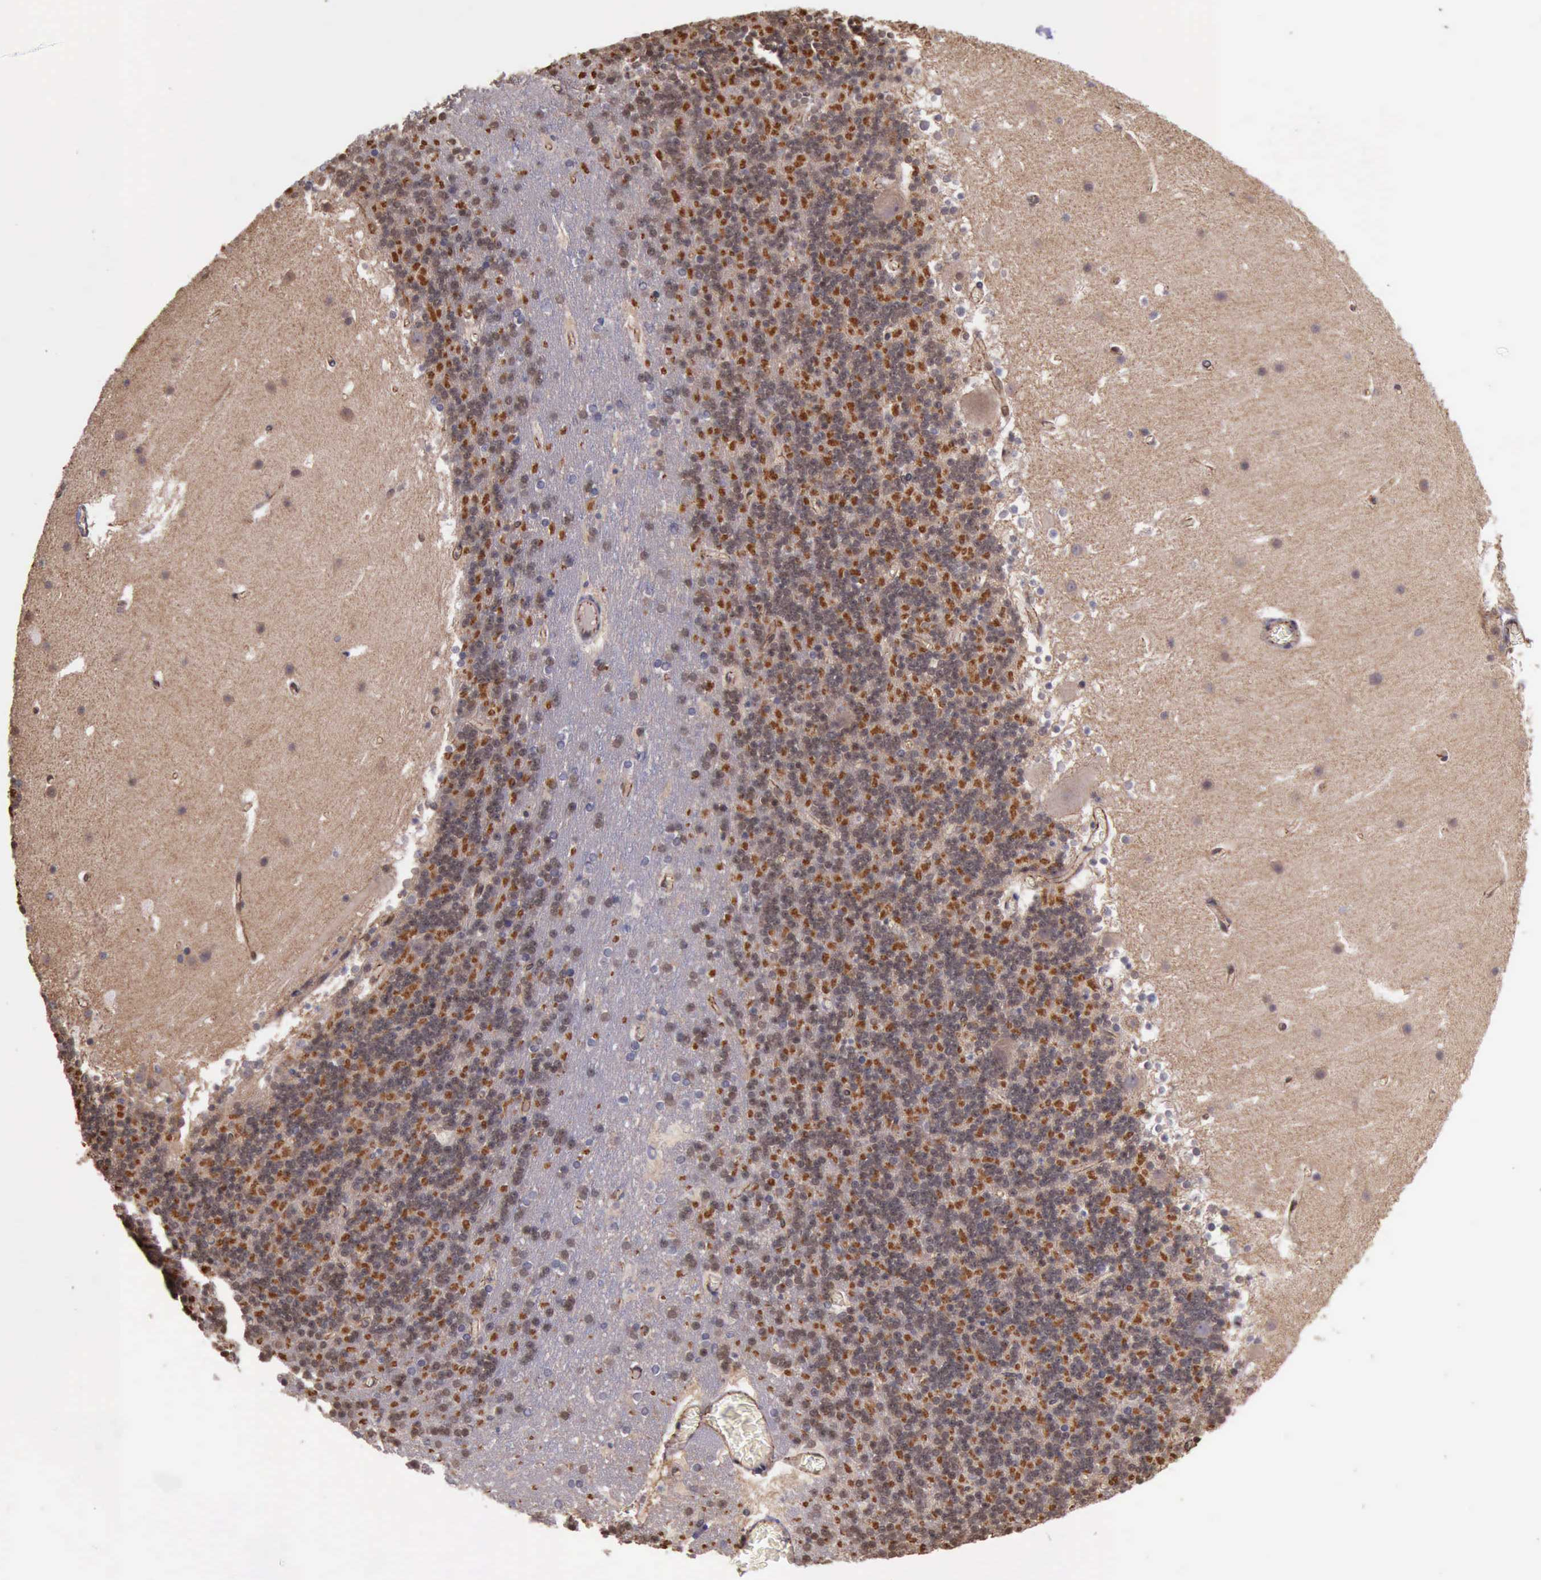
{"staining": {"intensity": "moderate", "quantity": "25%-75%", "location": "nuclear"}, "tissue": "cerebellum", "cell_type": "Cells in granular layer", "image_type": "normal", "snomed": [{"axis": "morphology", "description": "Normal tissue, NOS"}, {"axis": "topography", "description": "Cerebellum"}], "caption": "The photomicrograph displays immunohistochemical staining of benign cerebellum. There is moderate nuclear positivity is appreciated in about 25%-75% of cells in granular layer.", "gene": "CTNNB1", "patient": {"sex": "male", "age": 45}}